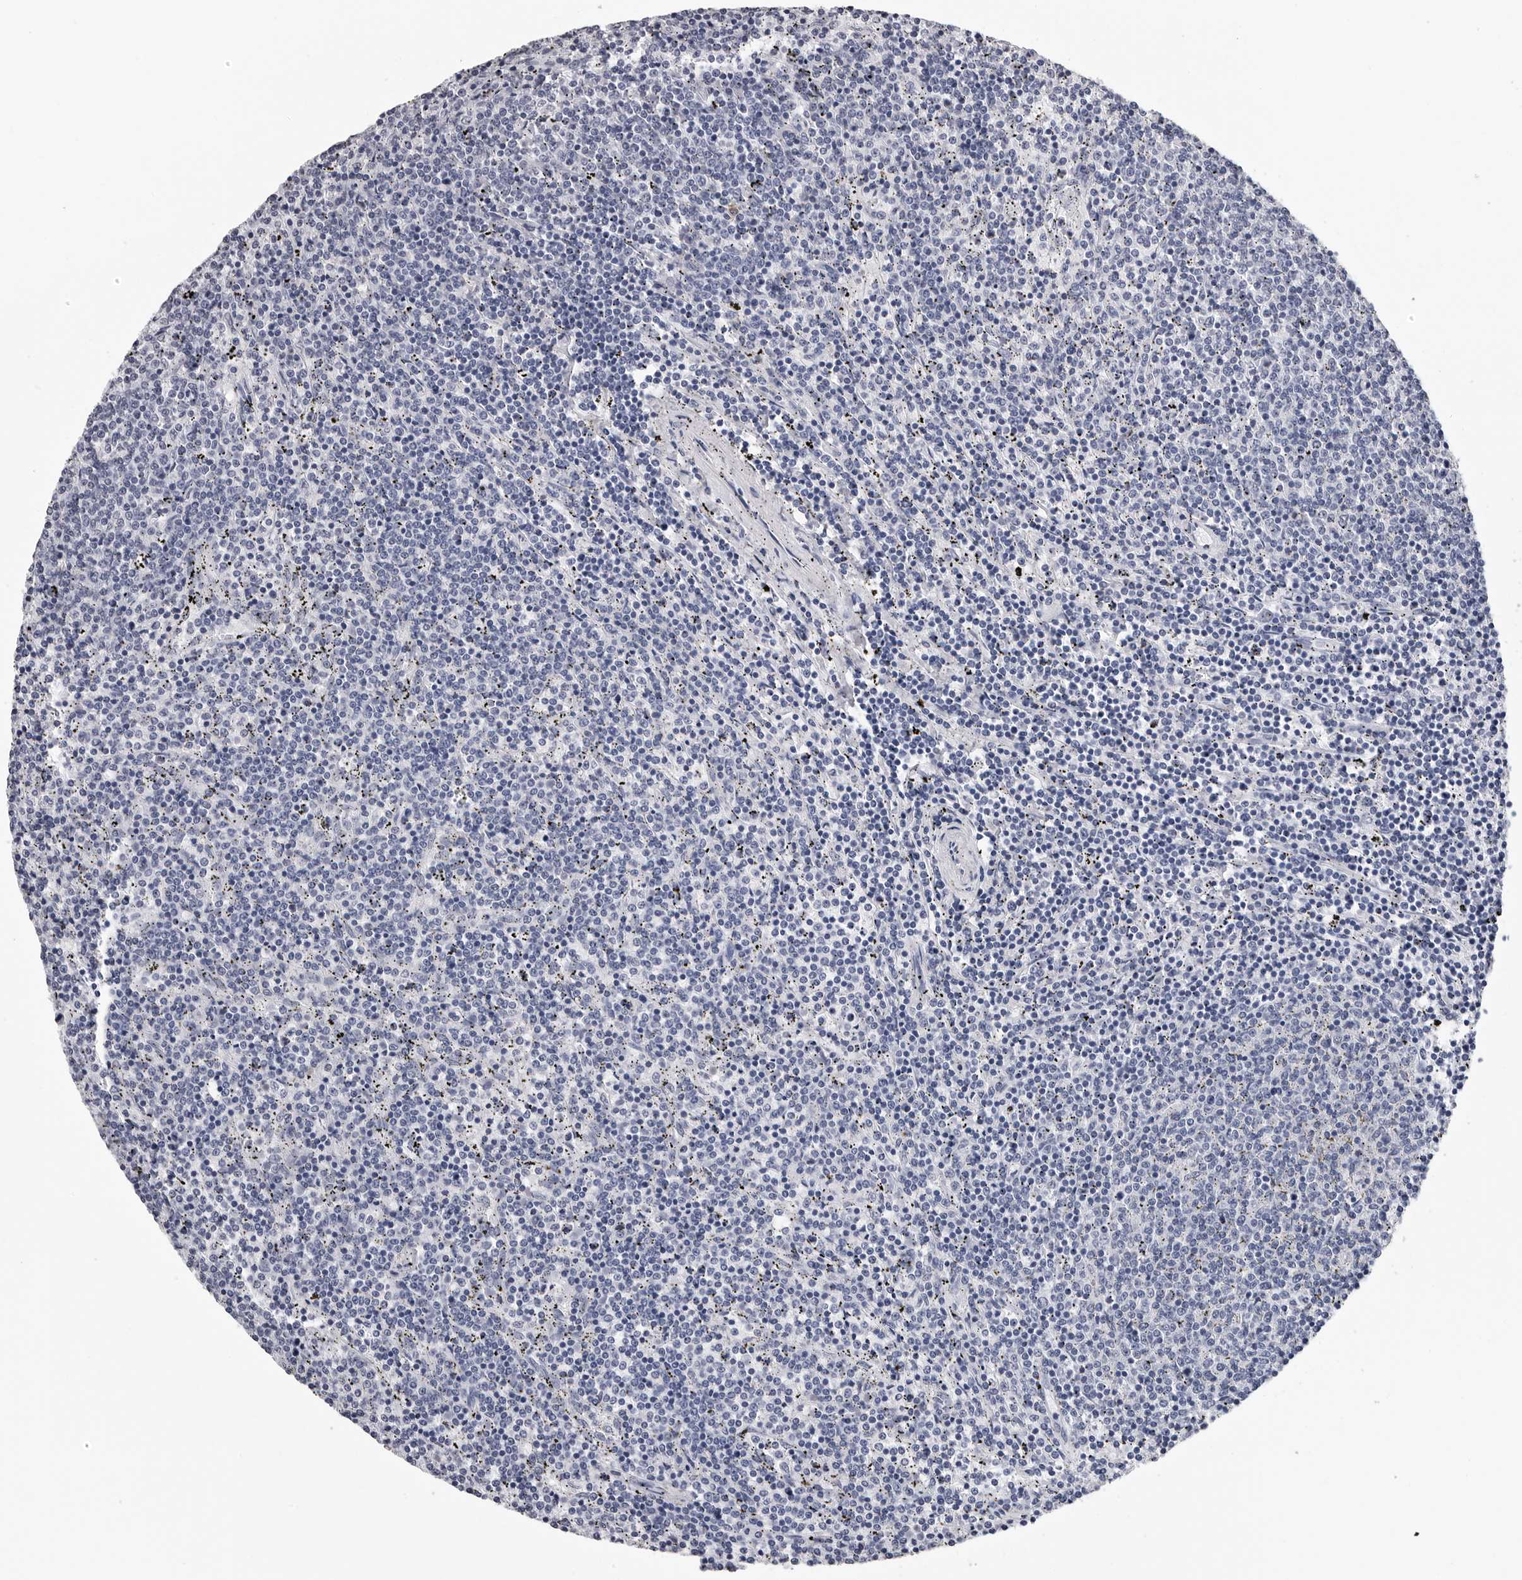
{"staining": {"intensity": "negative", "quantity": "none", "location": "none"}, "tissue": "lymphoma", "cell_type": "Tumor cells", "image_type": "cancer", "snomed": [{"axis": "morphology", "description": "Malignant lymphoma, non-Hodgkin's type, Low grade"}, {"axis": "topography", "description": "Spleen"}], "caption": "An image of human lymphoma is negative for staining in tumor cells.", "gene": "GNL2", "patient": {"sex": "female", "age": 50}}